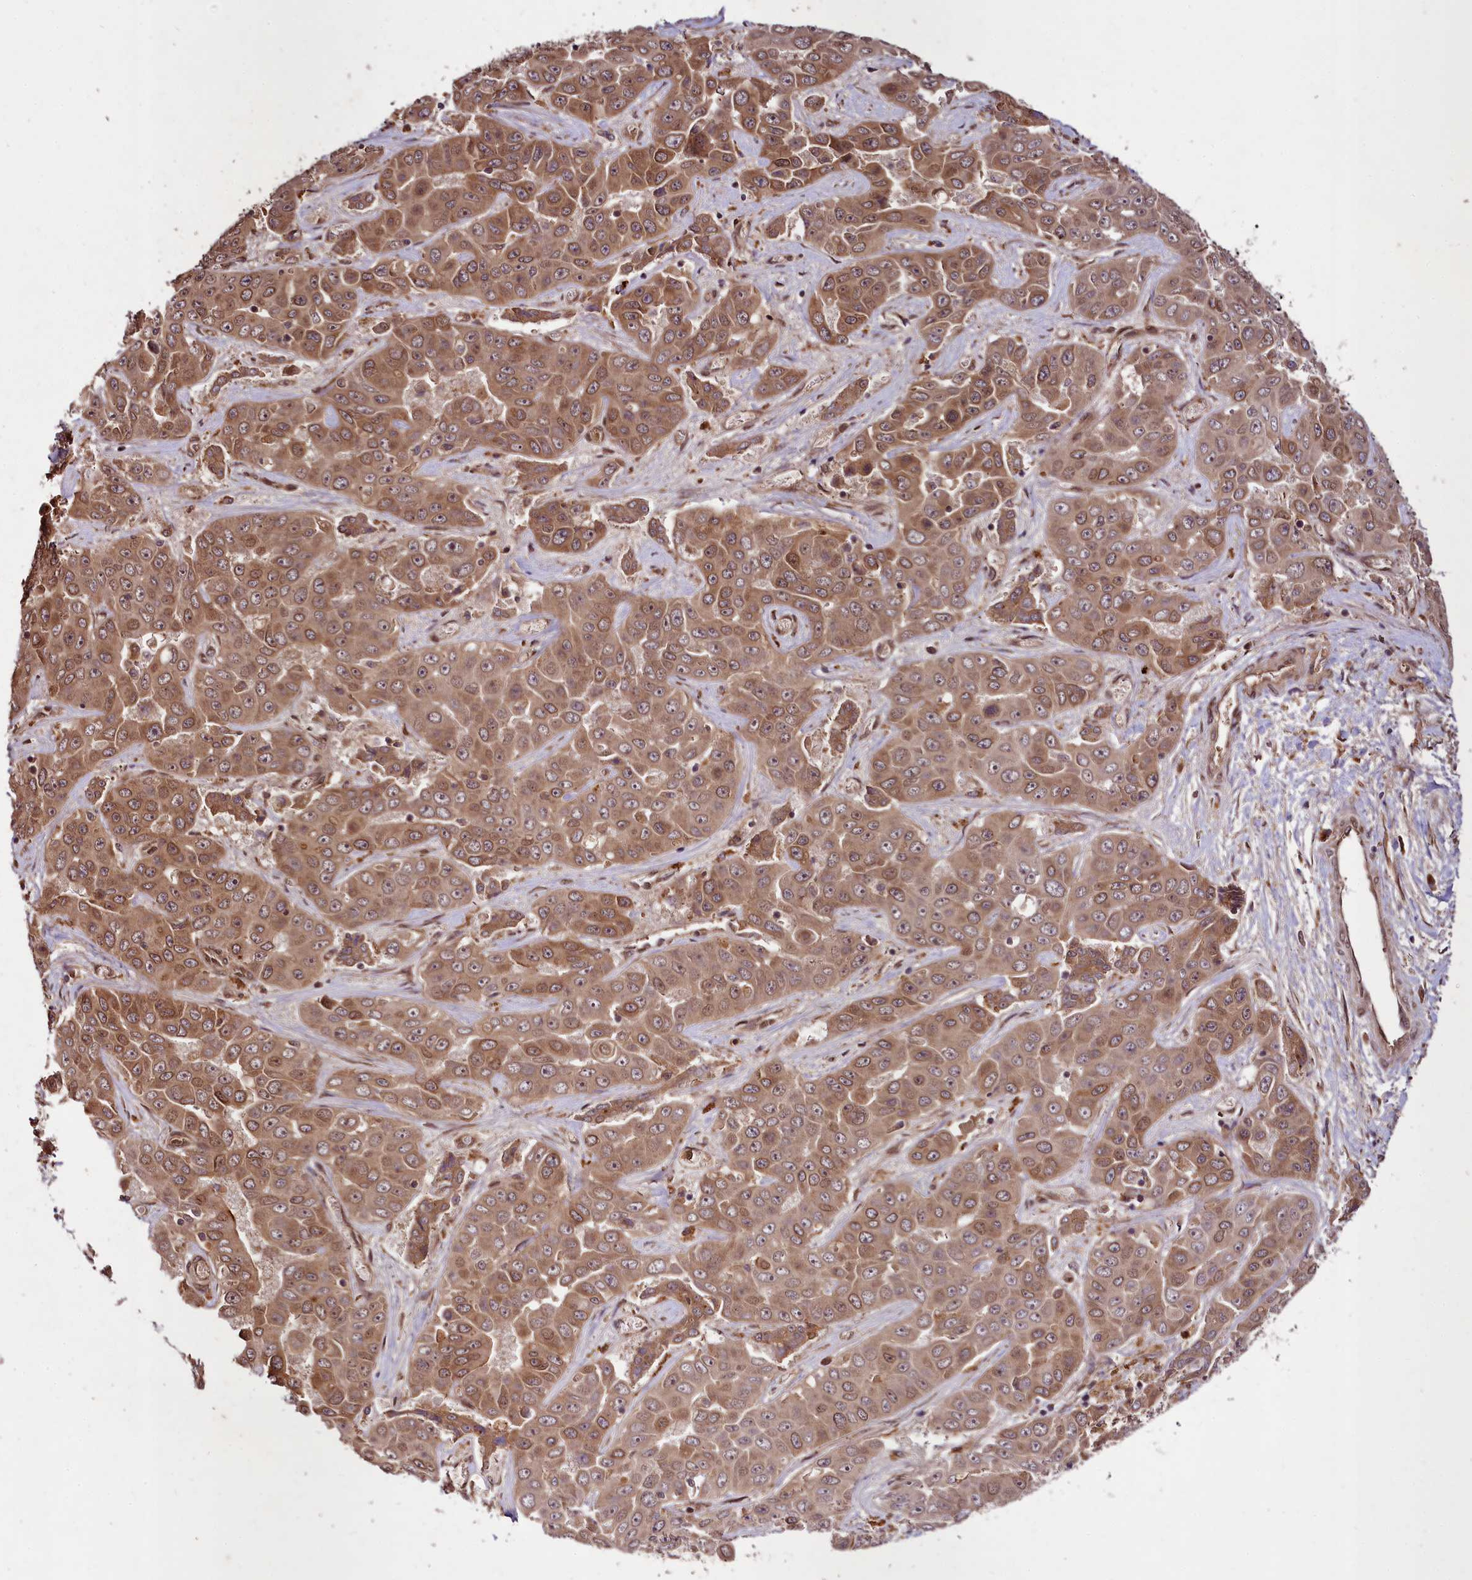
{"staining": {"intensity": "moderate", "quantity": ">75%", "location": "cytoplasmic/membranous,nuclear"}, "tissue": "liver cancer", "cell_type": "Tumor cells", "image_type": "cancer", "snomed": [{"axis": "morphology", "description": "Cholangiocarcinoma"}, {"axis": "topography", "description": "Liver"}], "caption": "Immunohistochemical staining of human liver cholangiocarcinoma reveals medium levels of moderate cytoplasmic/membranous and nuclear staining in approximately >75% of tumor cells.", "gene": "DCP1B", "patient": {"sex": "female", "age": 52}}